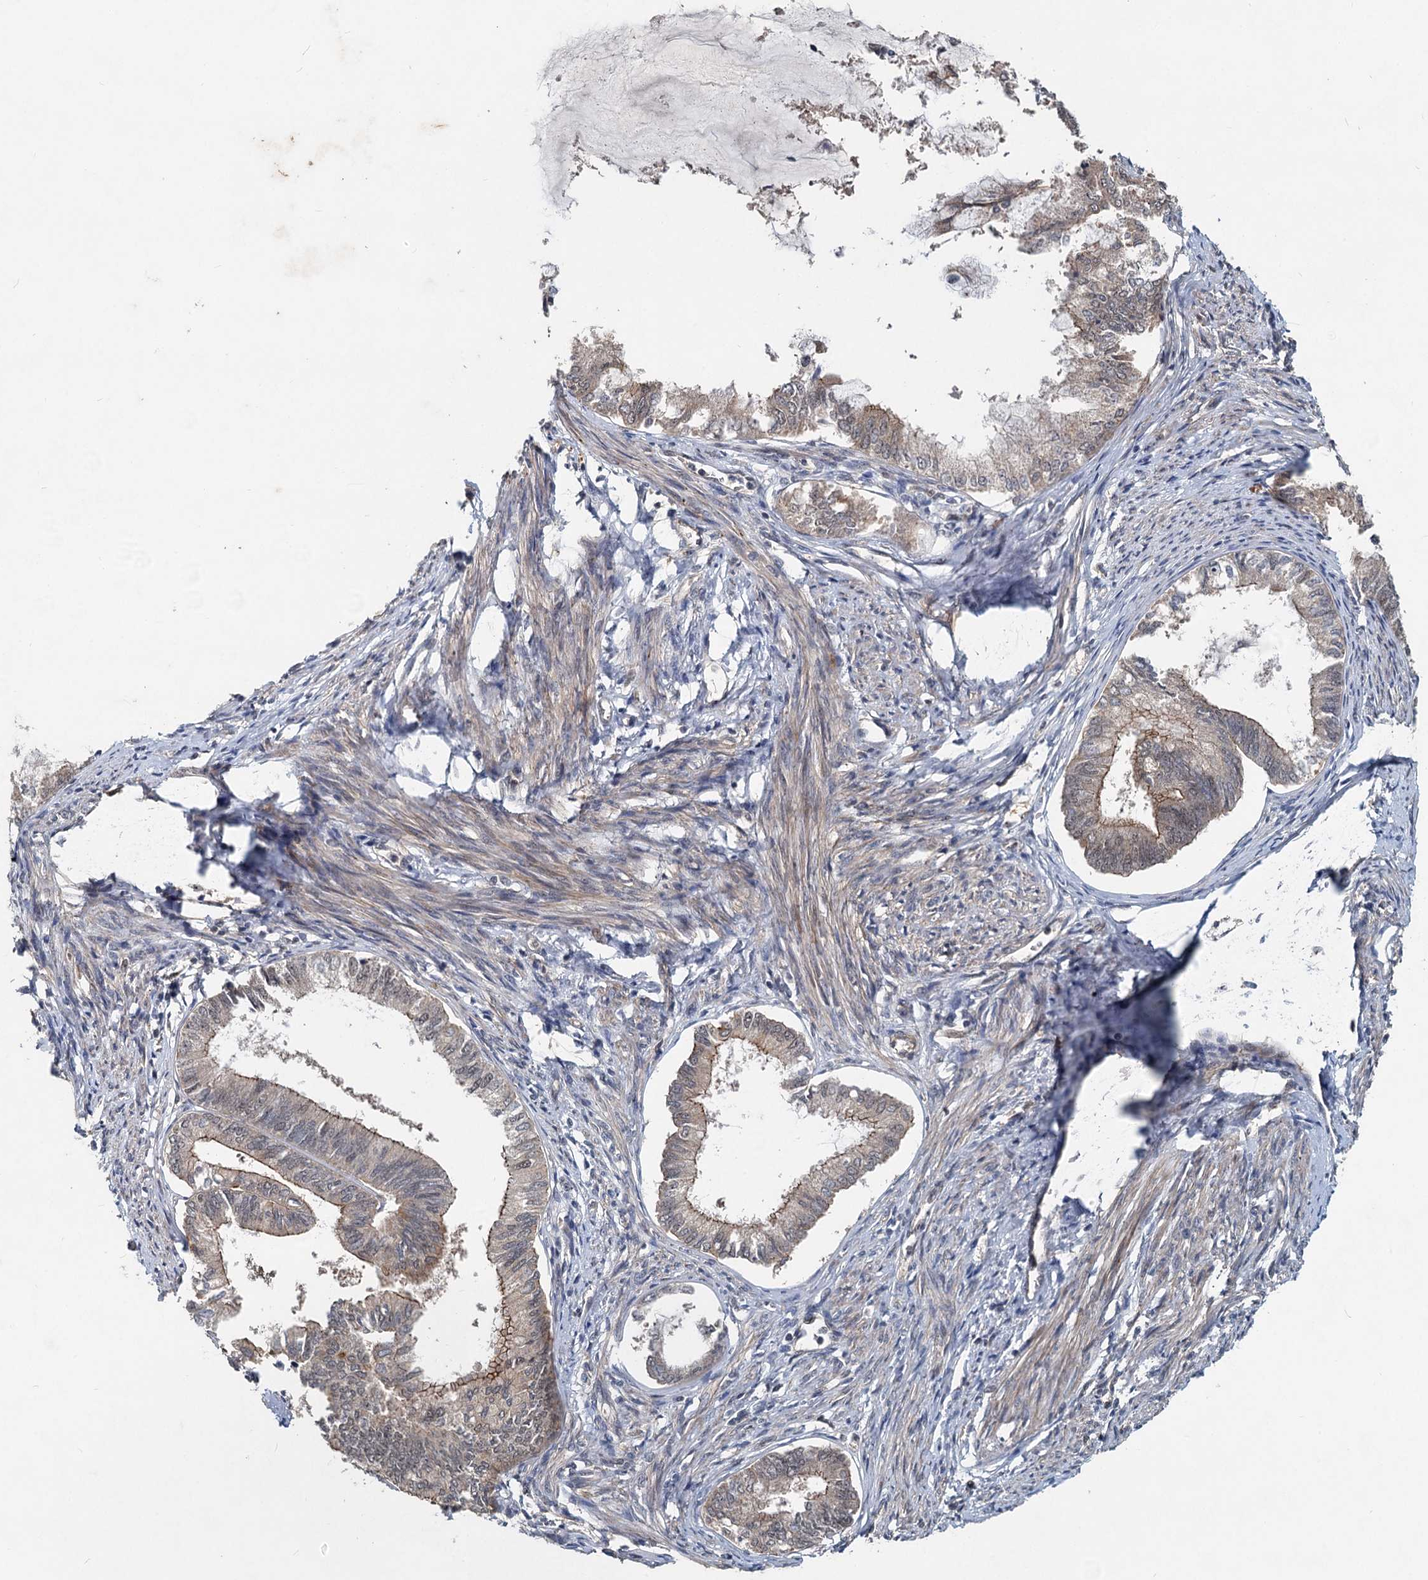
{"staining": {"intensity": "weak", "quantity": "25%-75%", "location": "cytoplasmic/membranous,nuclear"}, "tissue": "endometrial cancer", "cell_type": "Tumor cells", "image_type": "cancer", "snomed": [{"axis": "morphology", "description": "Adenocarcinoma, NOS"}, {"axis": "topography", "description": "Endometrium"}], "caption": "Immunohistochemistry (IHC) micrograph of human endometrial adenocarcinoma stained for a protein (brown), which reveals low levels of weak cytoplasmic/membranous and nuclear positivity in about 25%-75% of tumor cells.", "gene": "RITA1", "patient": {"sex": "female", "age": 86}}